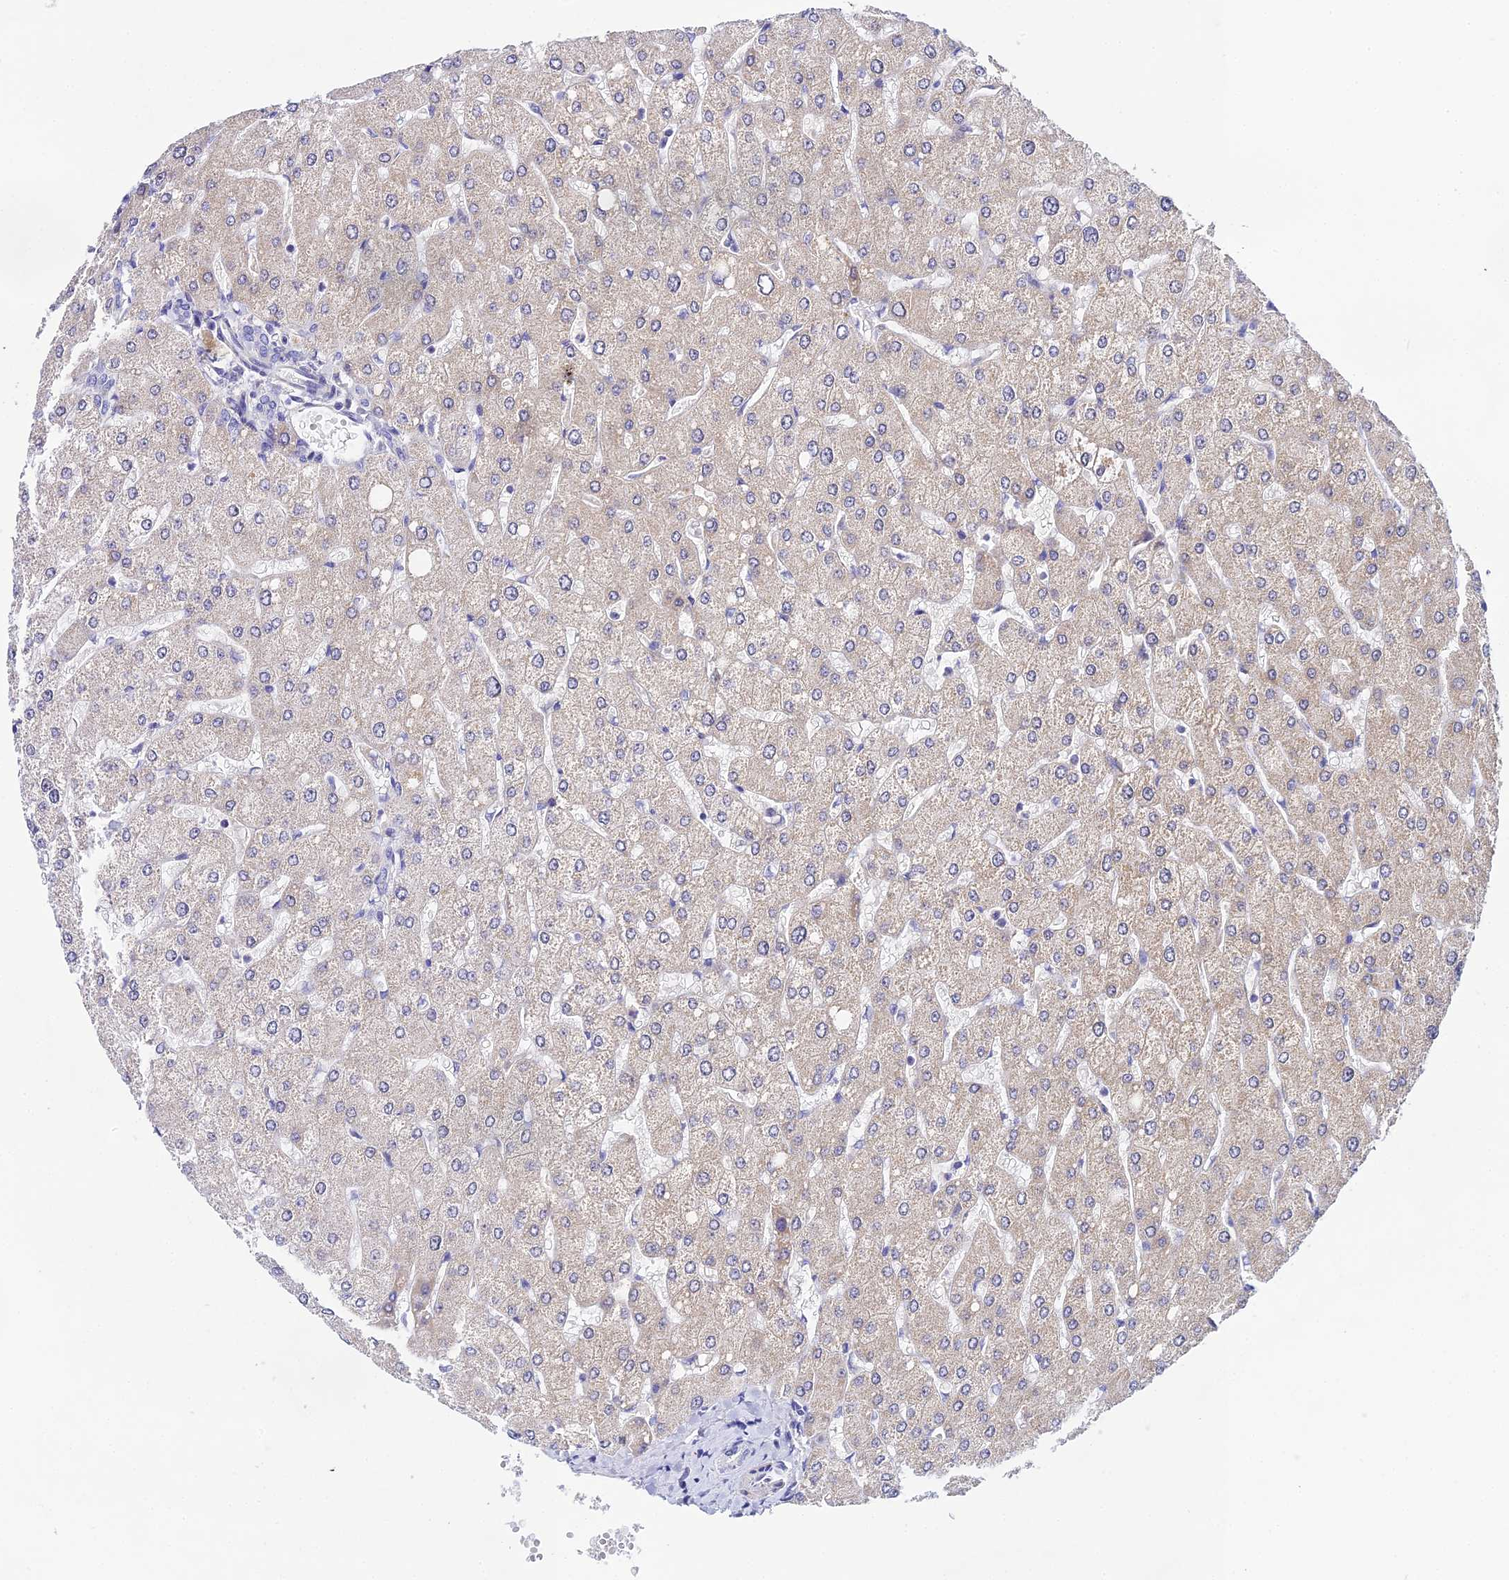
{"staining": {"intensity": "negative", "quantity": "none", "location": "none"}, "tissue": "liver", "cell_type": "Cholangiocytes", "image_type": "normal", "snomed": [{"axis": "morphology", "description": "Normal tissue, NOS"}, {"axis": "topography", "description": "Liver"}], "caption": "Histopathology image shows no protein staining in cholangiocytes of normal liver. (DAB IHC, high magnification).", "gene": "ACOT1", "patient": {"sex": "male", "age": 55}}